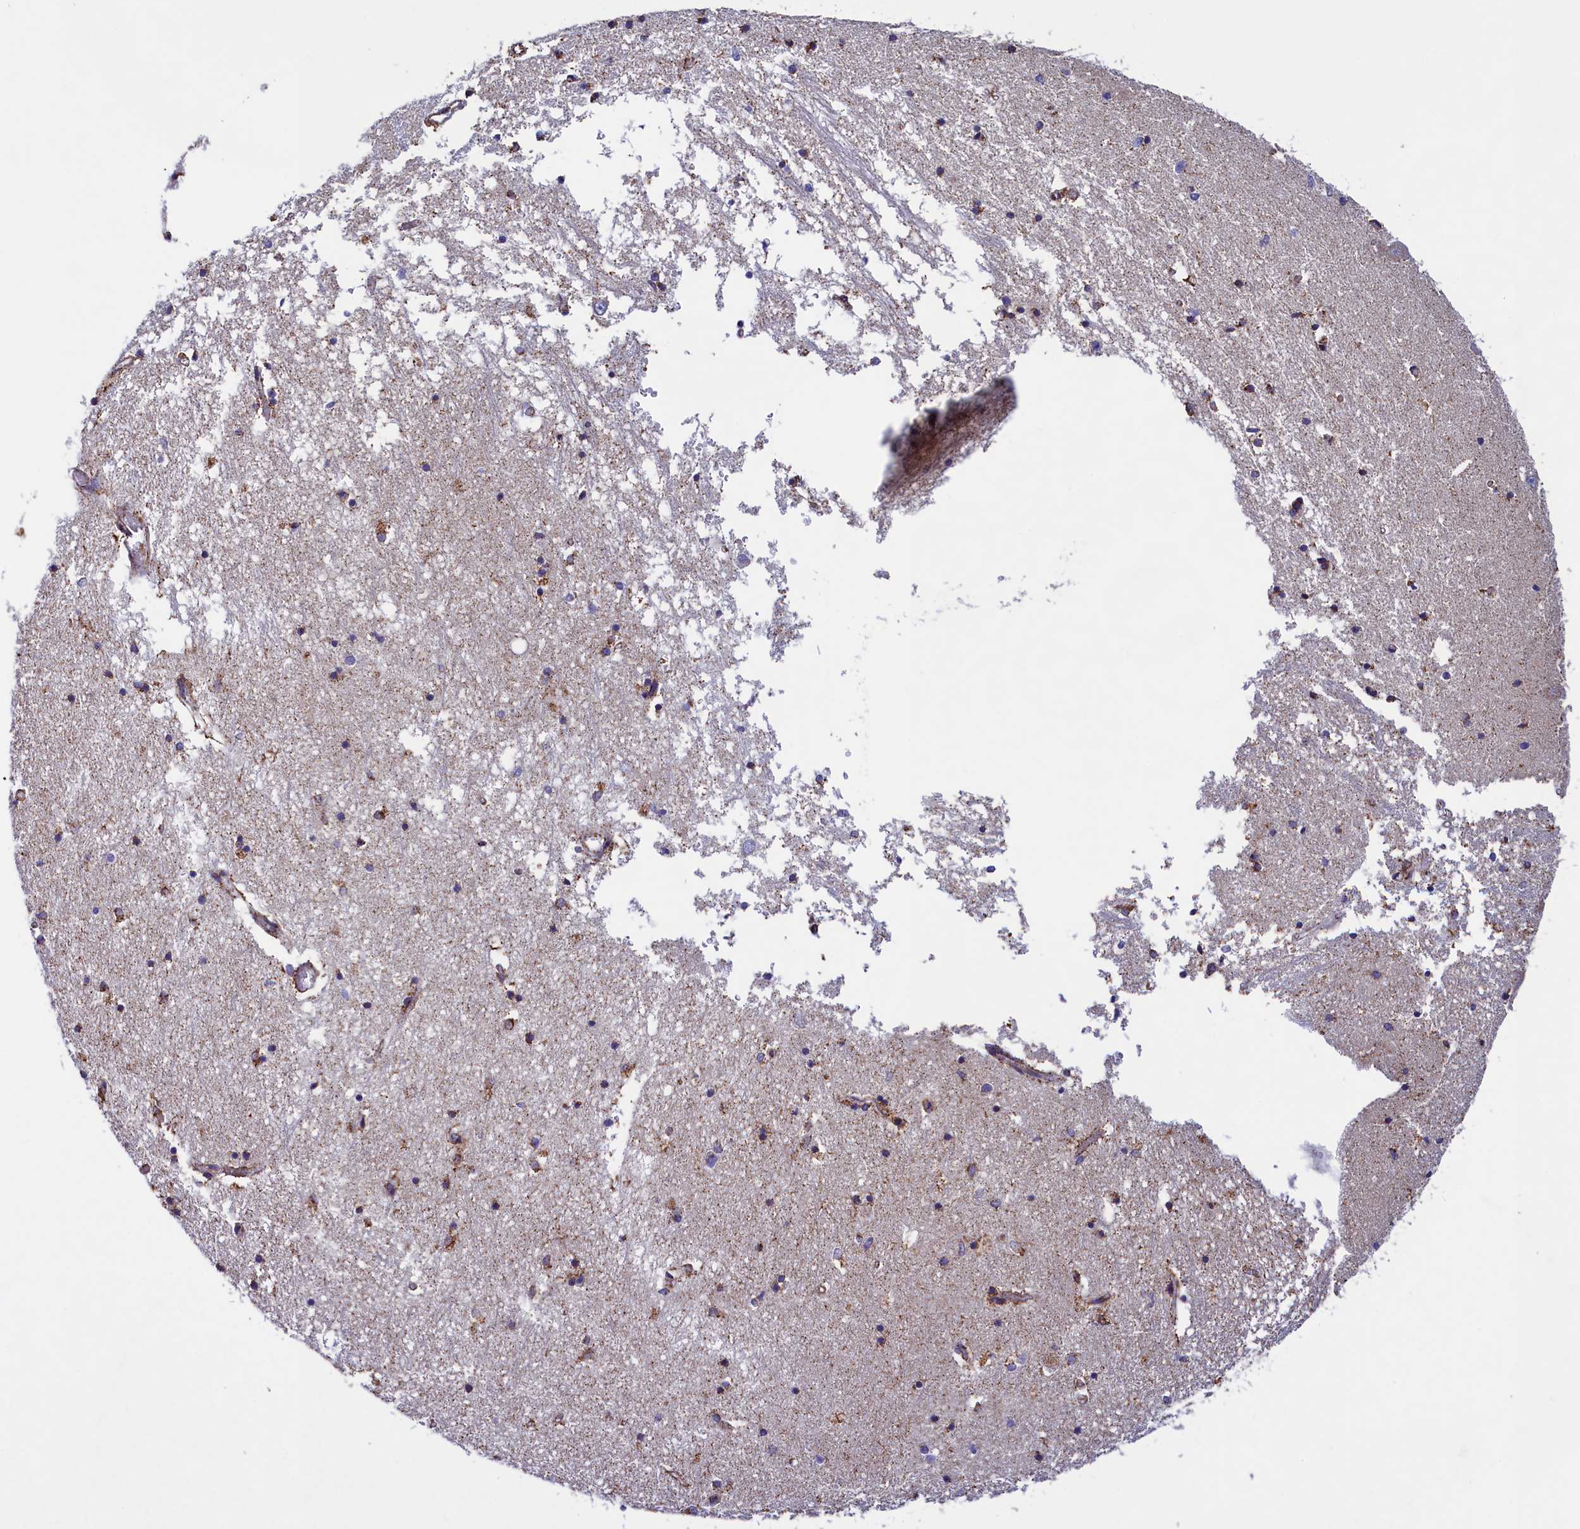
{"staining": {"intensity": "moderate", "quantity": "25%-75%", "location": "cytoplasmic/membranous"}, "tissue": "hippocampus", "cell_type": "Glial cells", "image_type": "normal", "snomed": [{"axis": "morphology", "description": "Normal tissue, NOS"}, {"axis": "topography", "description": "Hippocampus"}], "caption": "Hippocampus stained with IHC shows moderate cytoplasmic/membranous positivity in about 25%-75% of glial cells. (Brightfield microscopy of DAB IHC at high magnification).", "gene": "SLC39A3", "patient": {"sex": "male", "age": 70}}